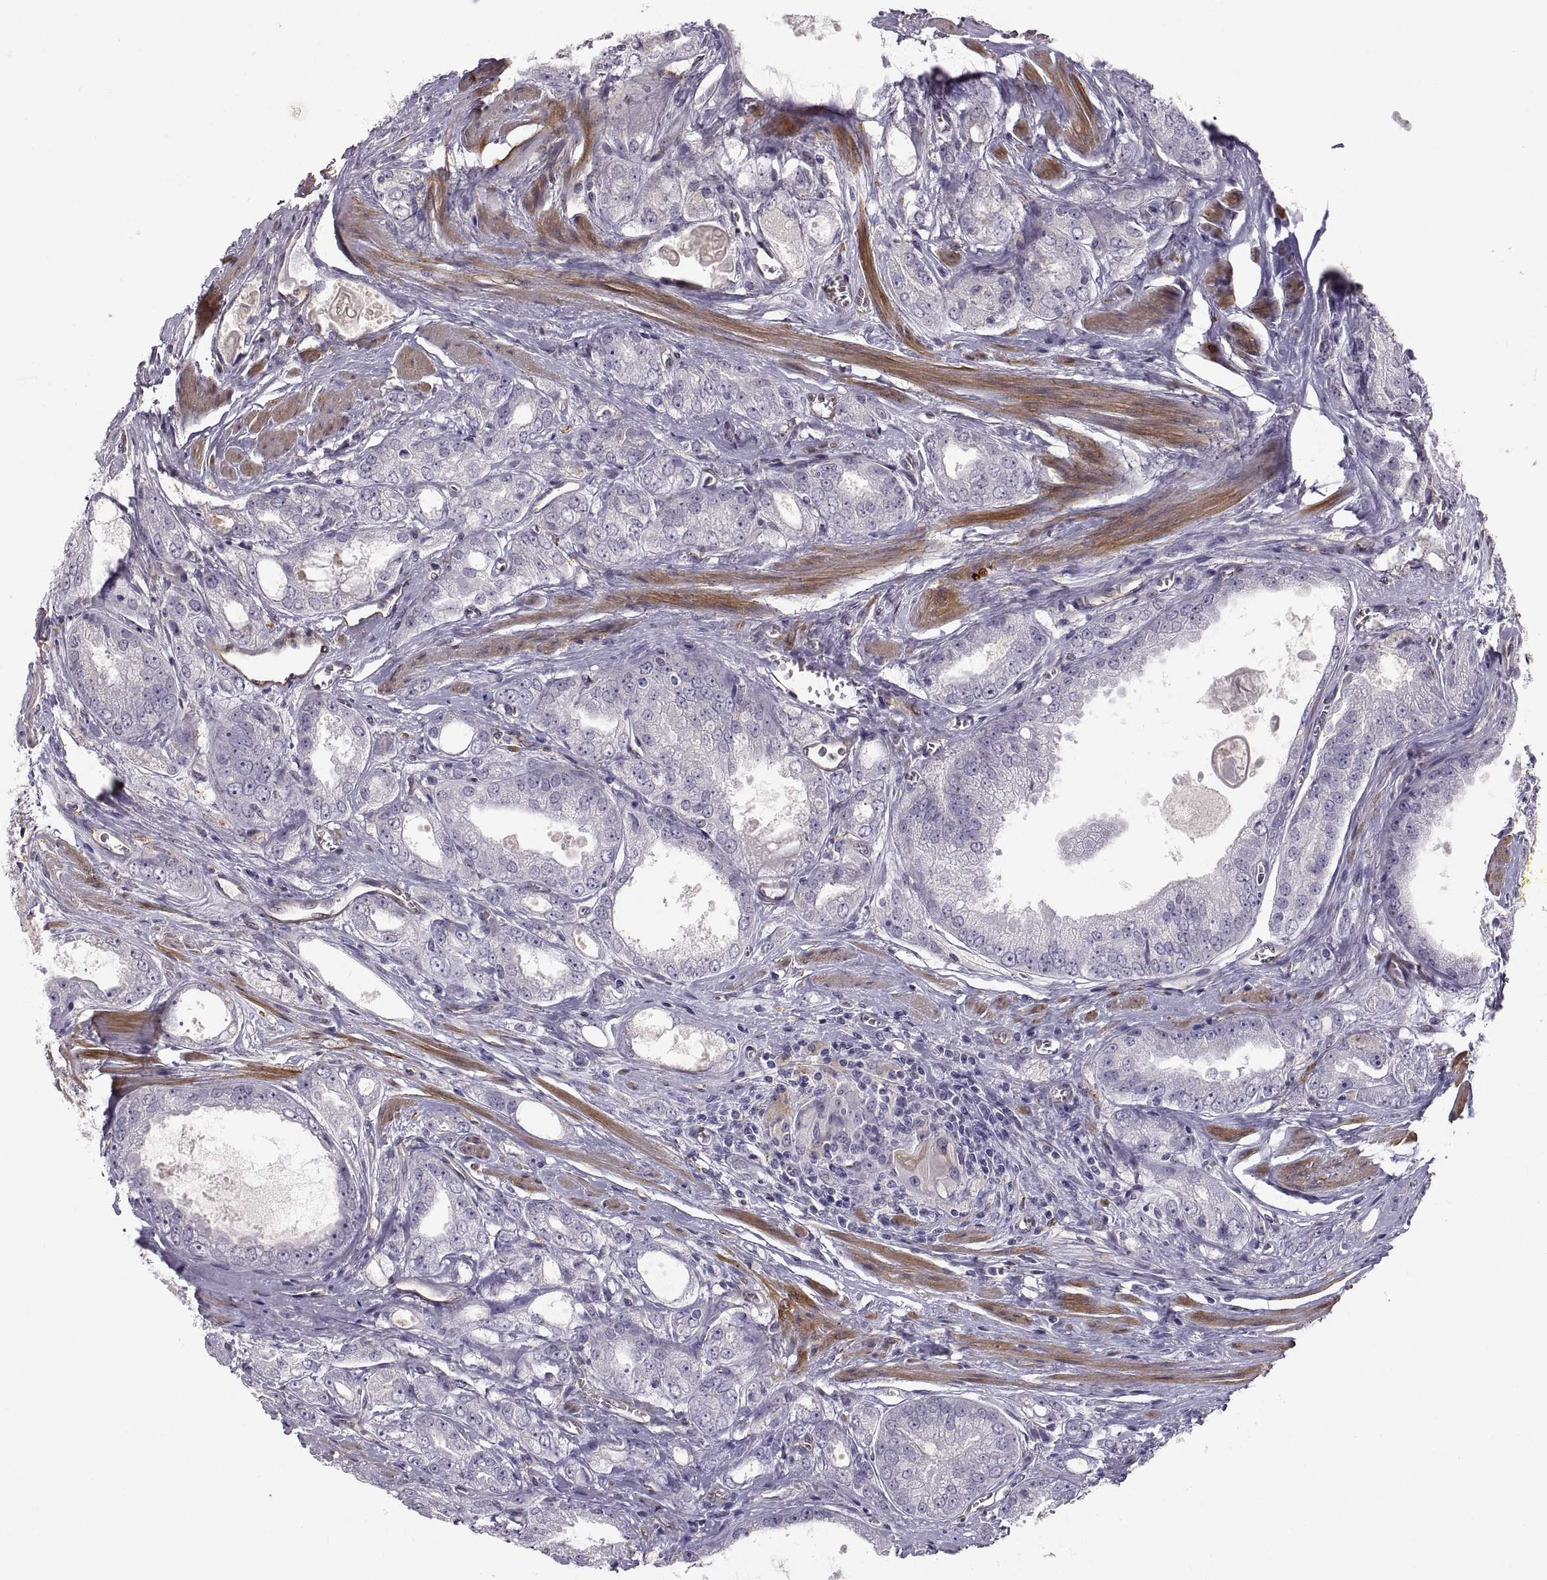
{"staining": {"intensity": "negative", "quantity": "none", "location": "none"}, "tissue": "prostate cancer", "cell_type": "Tumor cells", "image_type": "cancer", "snomed": [{"axis": "morphology", "description": "Adenocarcinoma, NOS"}, {"axis": "morphology", "description": "Adenocarcinoma, High grade"}, {"axis": "topography", "description": "Prostate"}], "caption": "Protein analysis of prostate cancer (adenocarcinoma (high-grade)) demonstrates no significant expression in tumor cells.", "gene": "PGM5", "patient": {"sex": "male", "age": 70}}